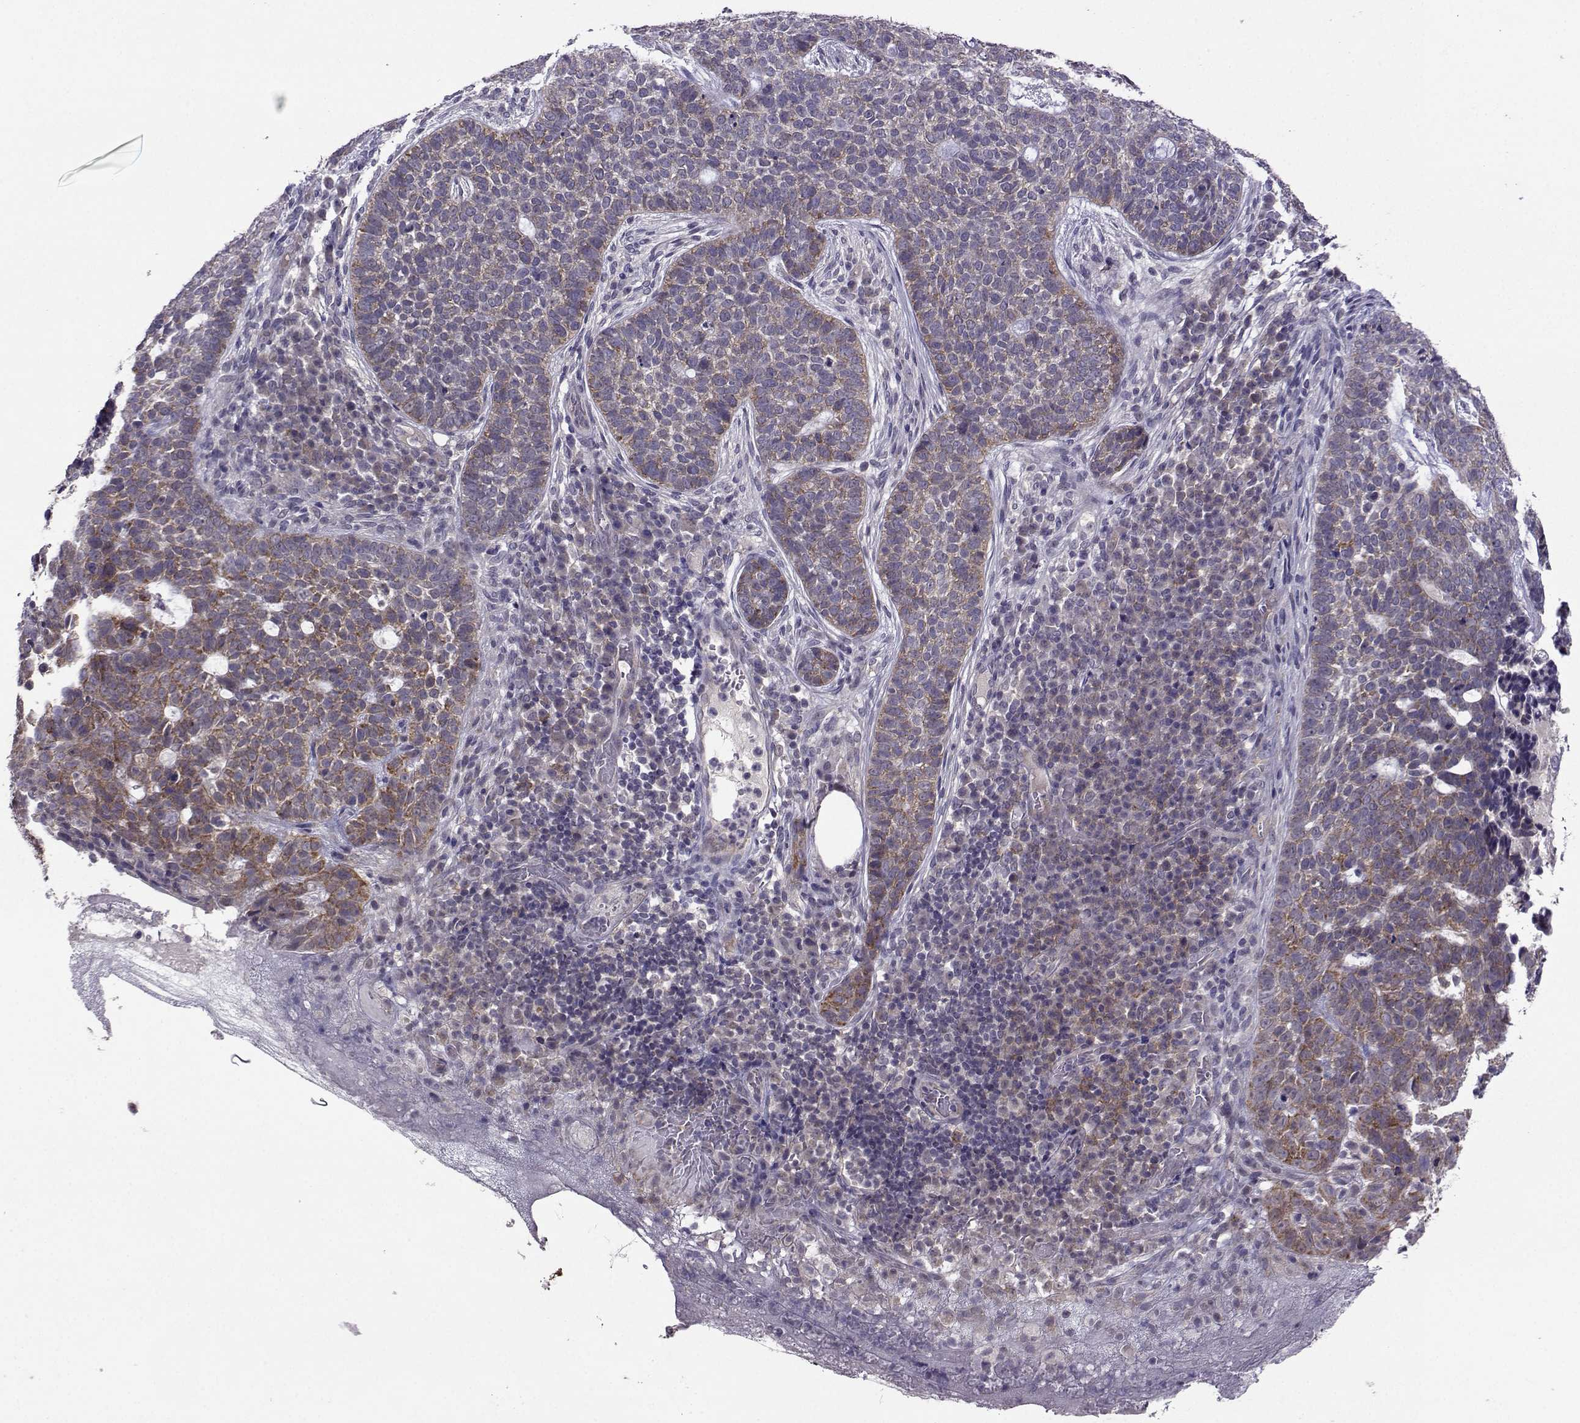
{"staining": {"intensity": "moderate", "quantity": "25%-75%", "location": "cytoplasmic/membranous"}, "tissue": "skin cancer", "cell_type": "Tumor cells", "image_type": "cancer", "snomed": [{"axis": "morphology", "description": "Basal cell carcinoma"}, {"axis": "topography", "description": "Skin"}], "caption": "A brown stain shows moderate cytoplasmic/membranous positivity of a protein in human skin basal cell carcinoma tumor cells.", "gene": "DDX20", "patient": {"sex": "female", "age": 69}}